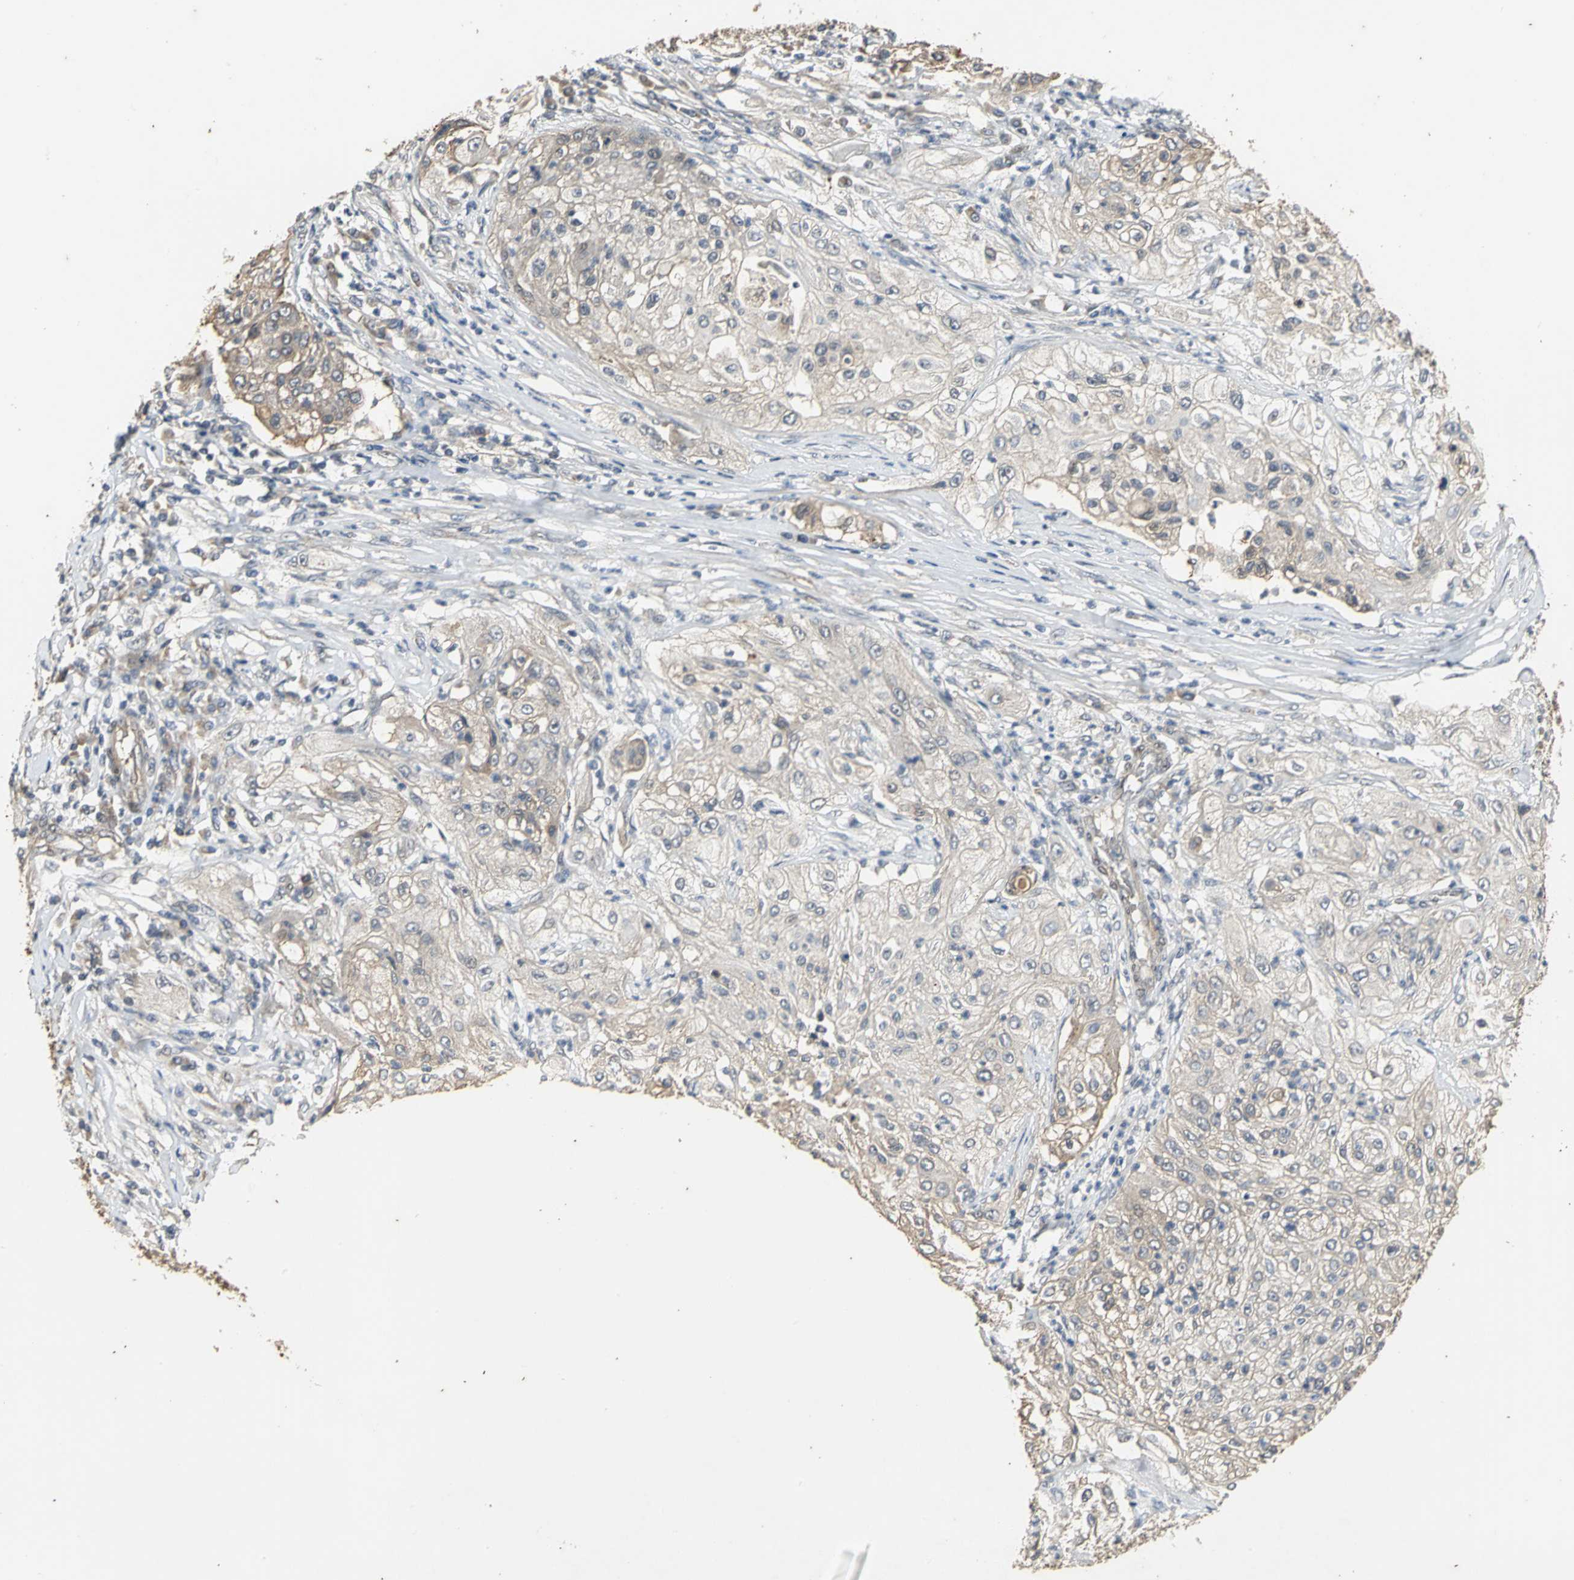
{"staining": {"intensity": "weak", "quantity": "<25%", "location": "cytoplasmic/membranous"}, "tissue": "lung cancer", "cell_type": "Tumor cells", "image_type": "cancer", "snomed": [{"axis": "morphology", "description": "Inflammation, NOS"}, {"axis": "morphology", "description": "Squamous cell carcinoma, NOS"}, {"axis": "topography", "description": "Lymph node"}, {"axis": "topography", "description": "Soft tissue"}, {"axis": "topography", "description": "Lung"}], "caption": "Lung cancer (squamous cell carcinoma) was stained to show a protein in brown. There is no significant positivity in tumor cells.", "gene": "NOTCH3", "patient": {"sex": "male", "age": 66}}